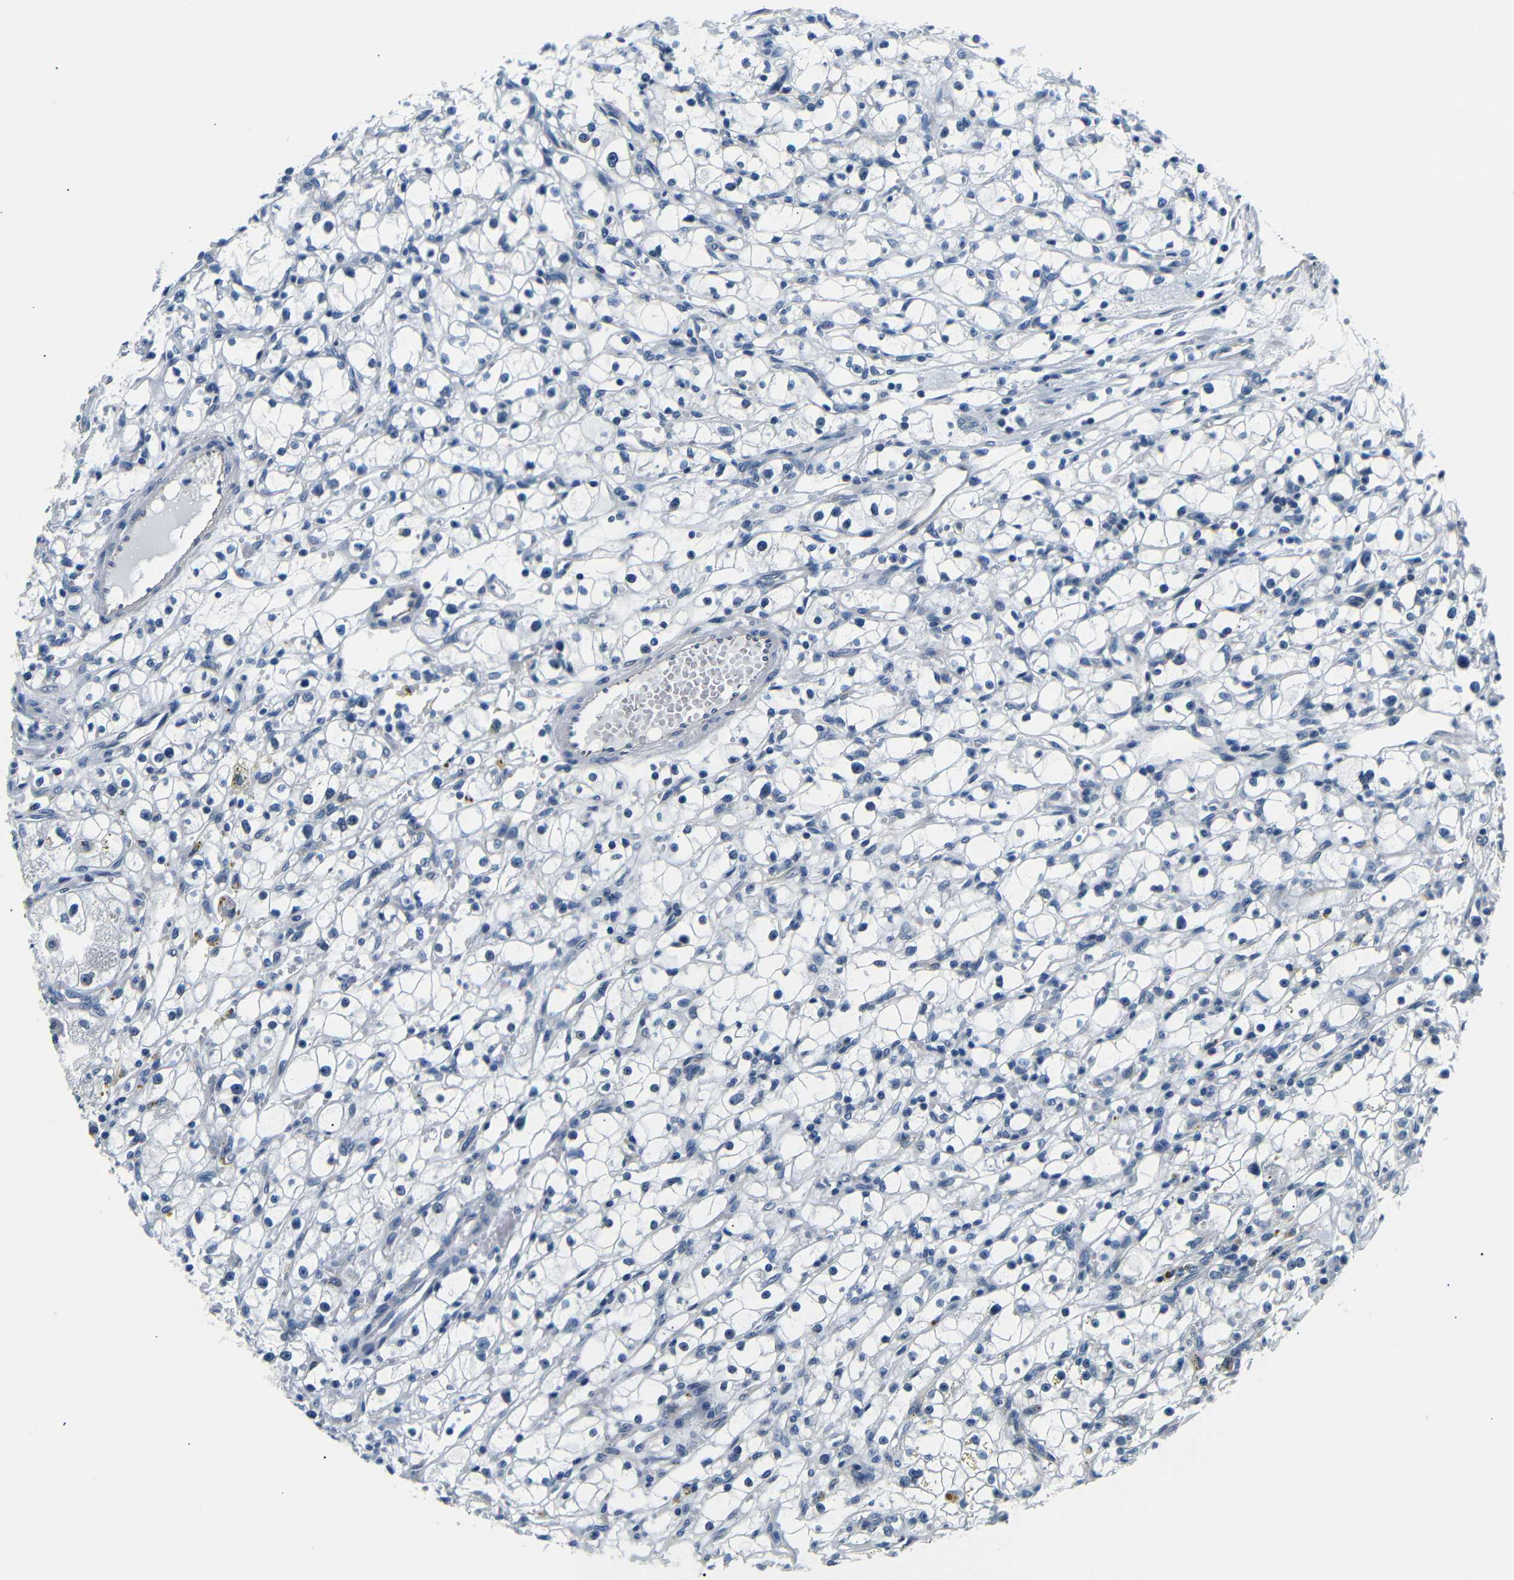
{"staining": {"intensity": "negative", "quantity": "none", "location": "none"}, "tissue": "renal cancer", "cell_type": "Tumor cells", "image_type": "cancer", "snomed": [{"axis": "morphology", "description": "Adenocarcinoma, NOS"}, {"axis": "topography", "description": "Kidney"}], "caption": "There is no significant expression in tumor cells of renal cancer.", "gene": "TAFA1", "patient": {"sex": "male", "age": 56}}